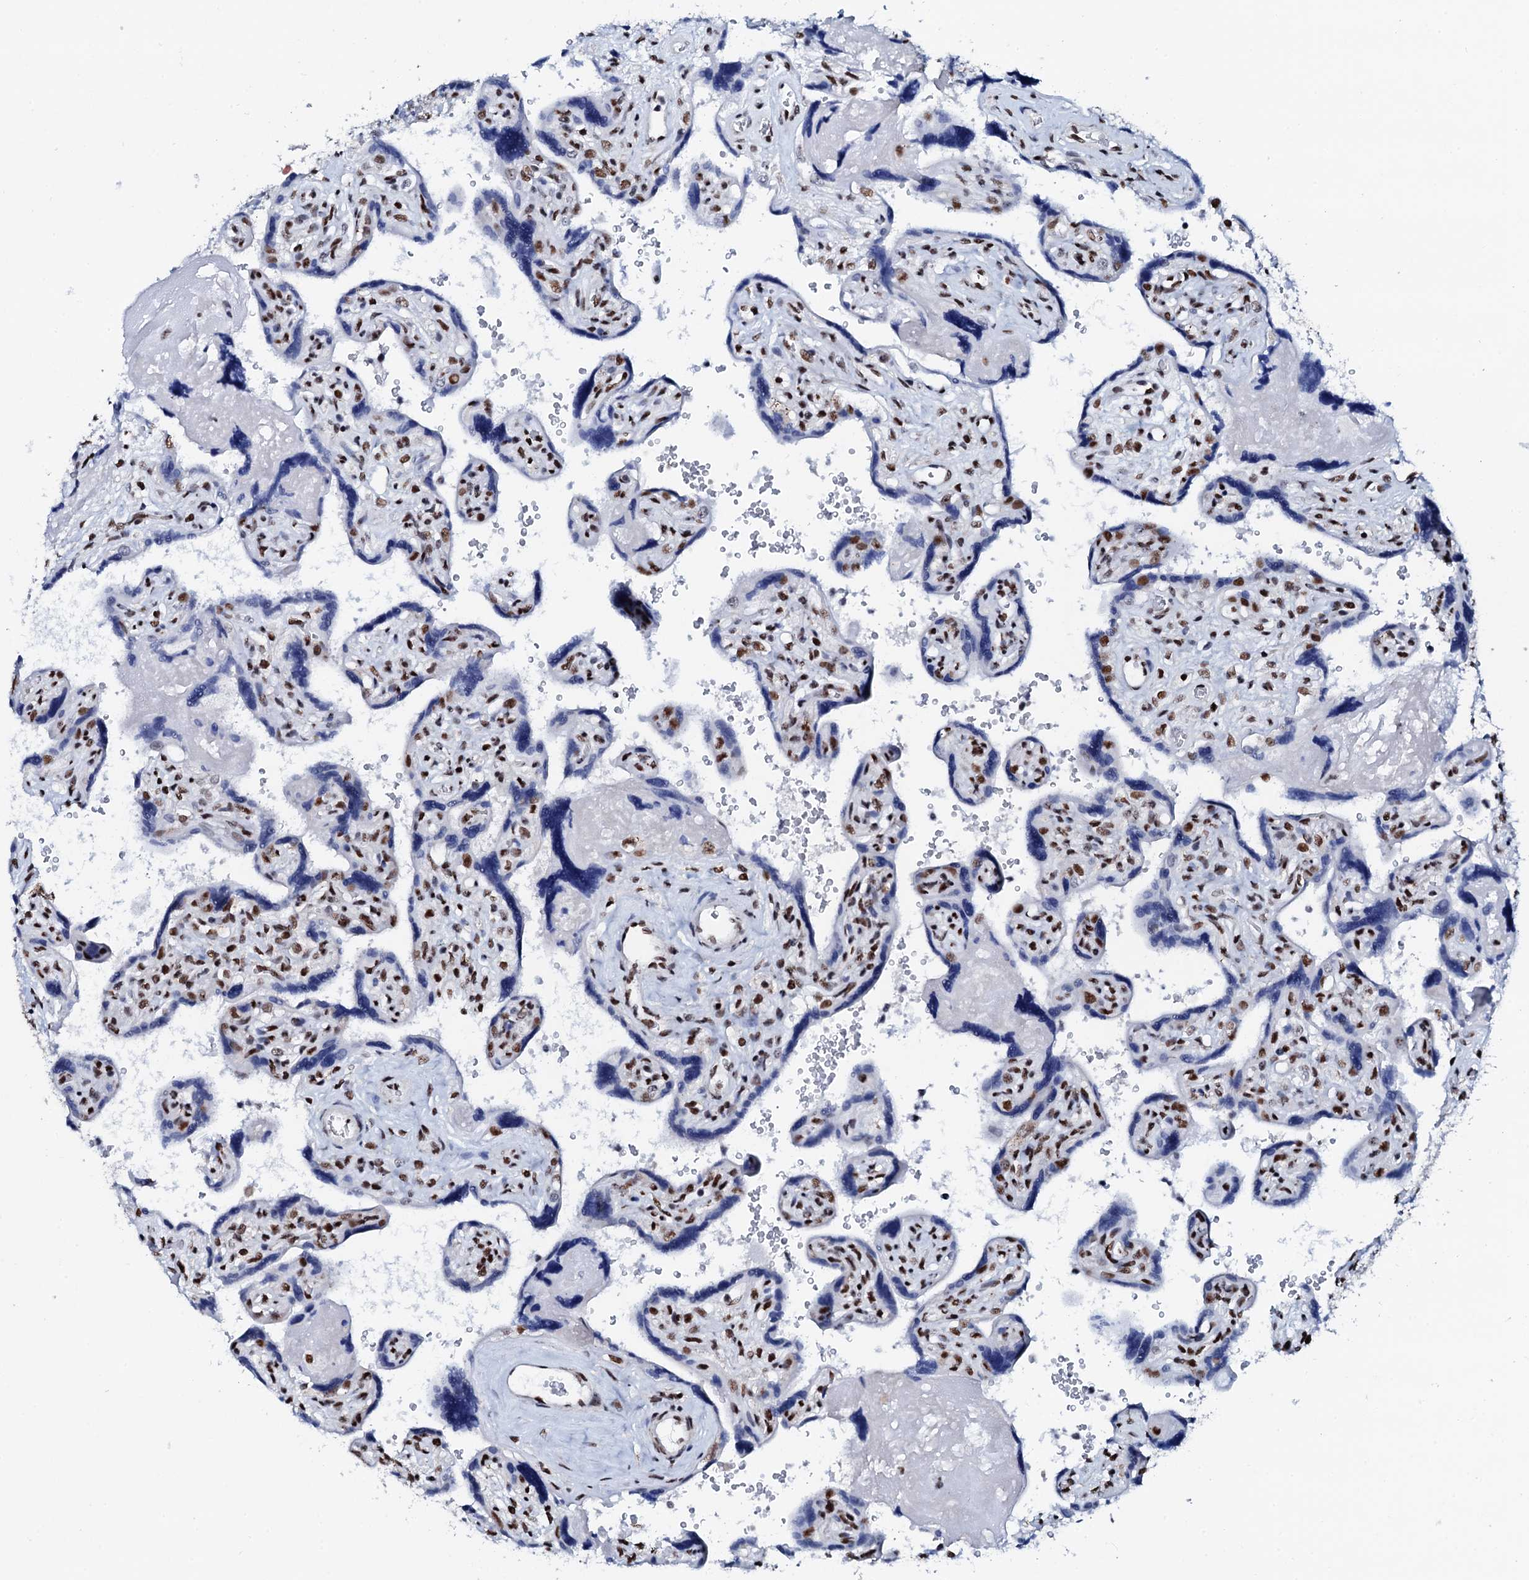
{"staining": {"intensity": "moderate", "quantity": "25%-75%", "location": "nuclear"}, "tissue": "placenta", "cell_type": "Trophoblastic cells", "image_type": "normal", "snomed": [{"axis": "morphology", "description": "Normal tissue, NOS"}, {"axis": "topography", "description": "Placenta"}], "caption": "Immunohistochemical staining of normal placenta exhibits 25%-75% levels of moderate nuclear protein expression in about 25%-75% of trophoblastic cells.", "gene": "NKAPD1", "patient": {"sex": "female", "age": 39}}